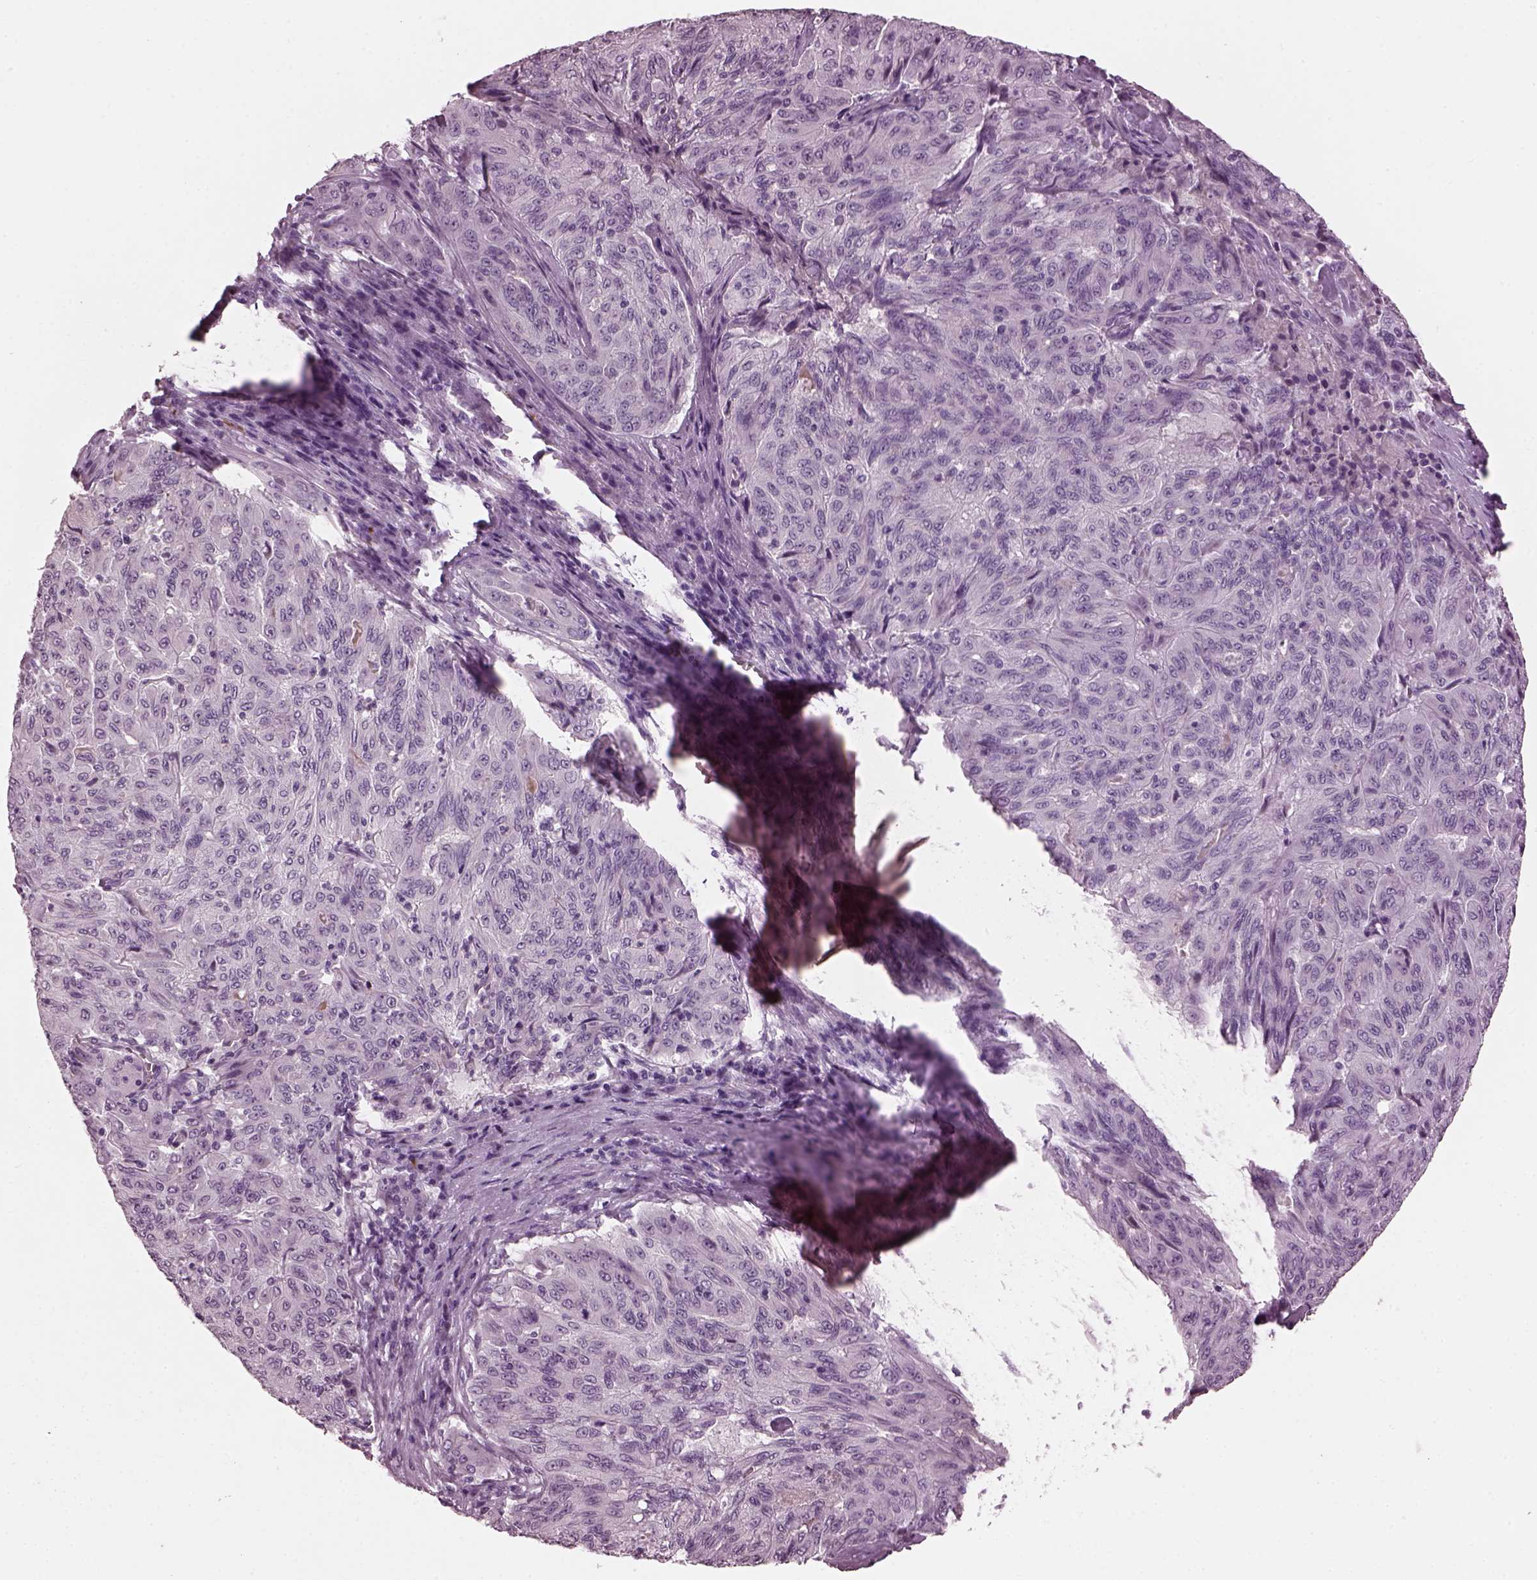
{"staining": {"intensity": "negative", "quantity": "none", "location": "none"}, "tissue": "pancreatic cancer", "cell_type": "Tumor cells", "image_type": "cancer", "snomed": [{"axis": "morphology", "description": "Adenocarcinoma, NOS"}, {"axis": "topography", "description": "Pancreas"}], "caption": "Human pancreatic adenocarcinoma stained for a protein using IHC exhibits no expression in tumor cells.", "gene": "SLC6A17", "patient": {"sex": "male", "age": 63}}